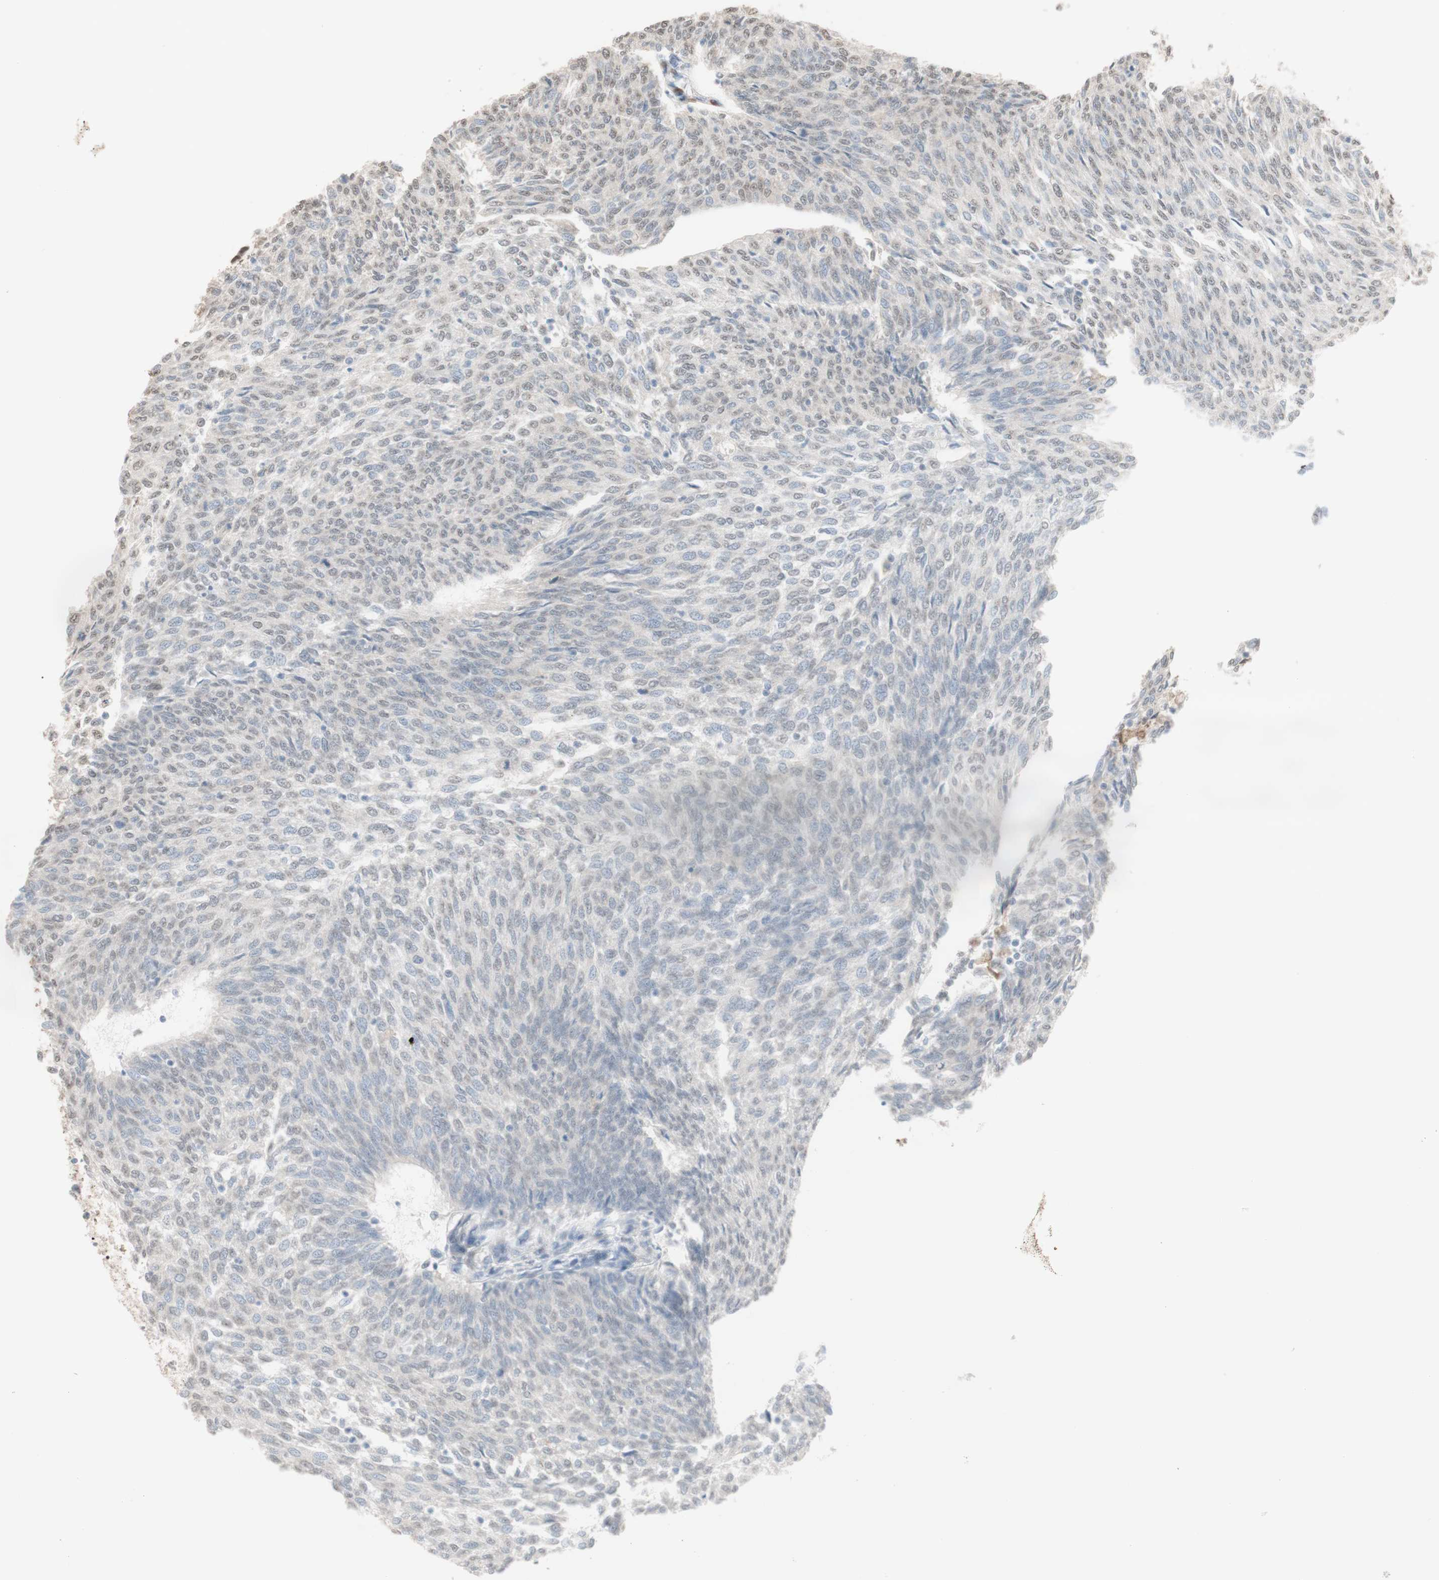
{"staining": {"intensity": "negative", "quantity": "none", "location": "none"}, "tissue": "urothelial cancer", "cell_type": "Tumor cells", "image_type": "cancer", "snomed": [{"axis": "morphology", "description": "Urothelial carcinoma, Low grade"}, {"axis": "topography", "description": "Urinary bladder"}], "caption": "This is an immunohistochemistry (IHC) histopathology image of low-grade urothelial carcinoma. There is no staining in tumor cells.", "gene": "MUC3A", "patient": {"sex": "female", "age": 79}}